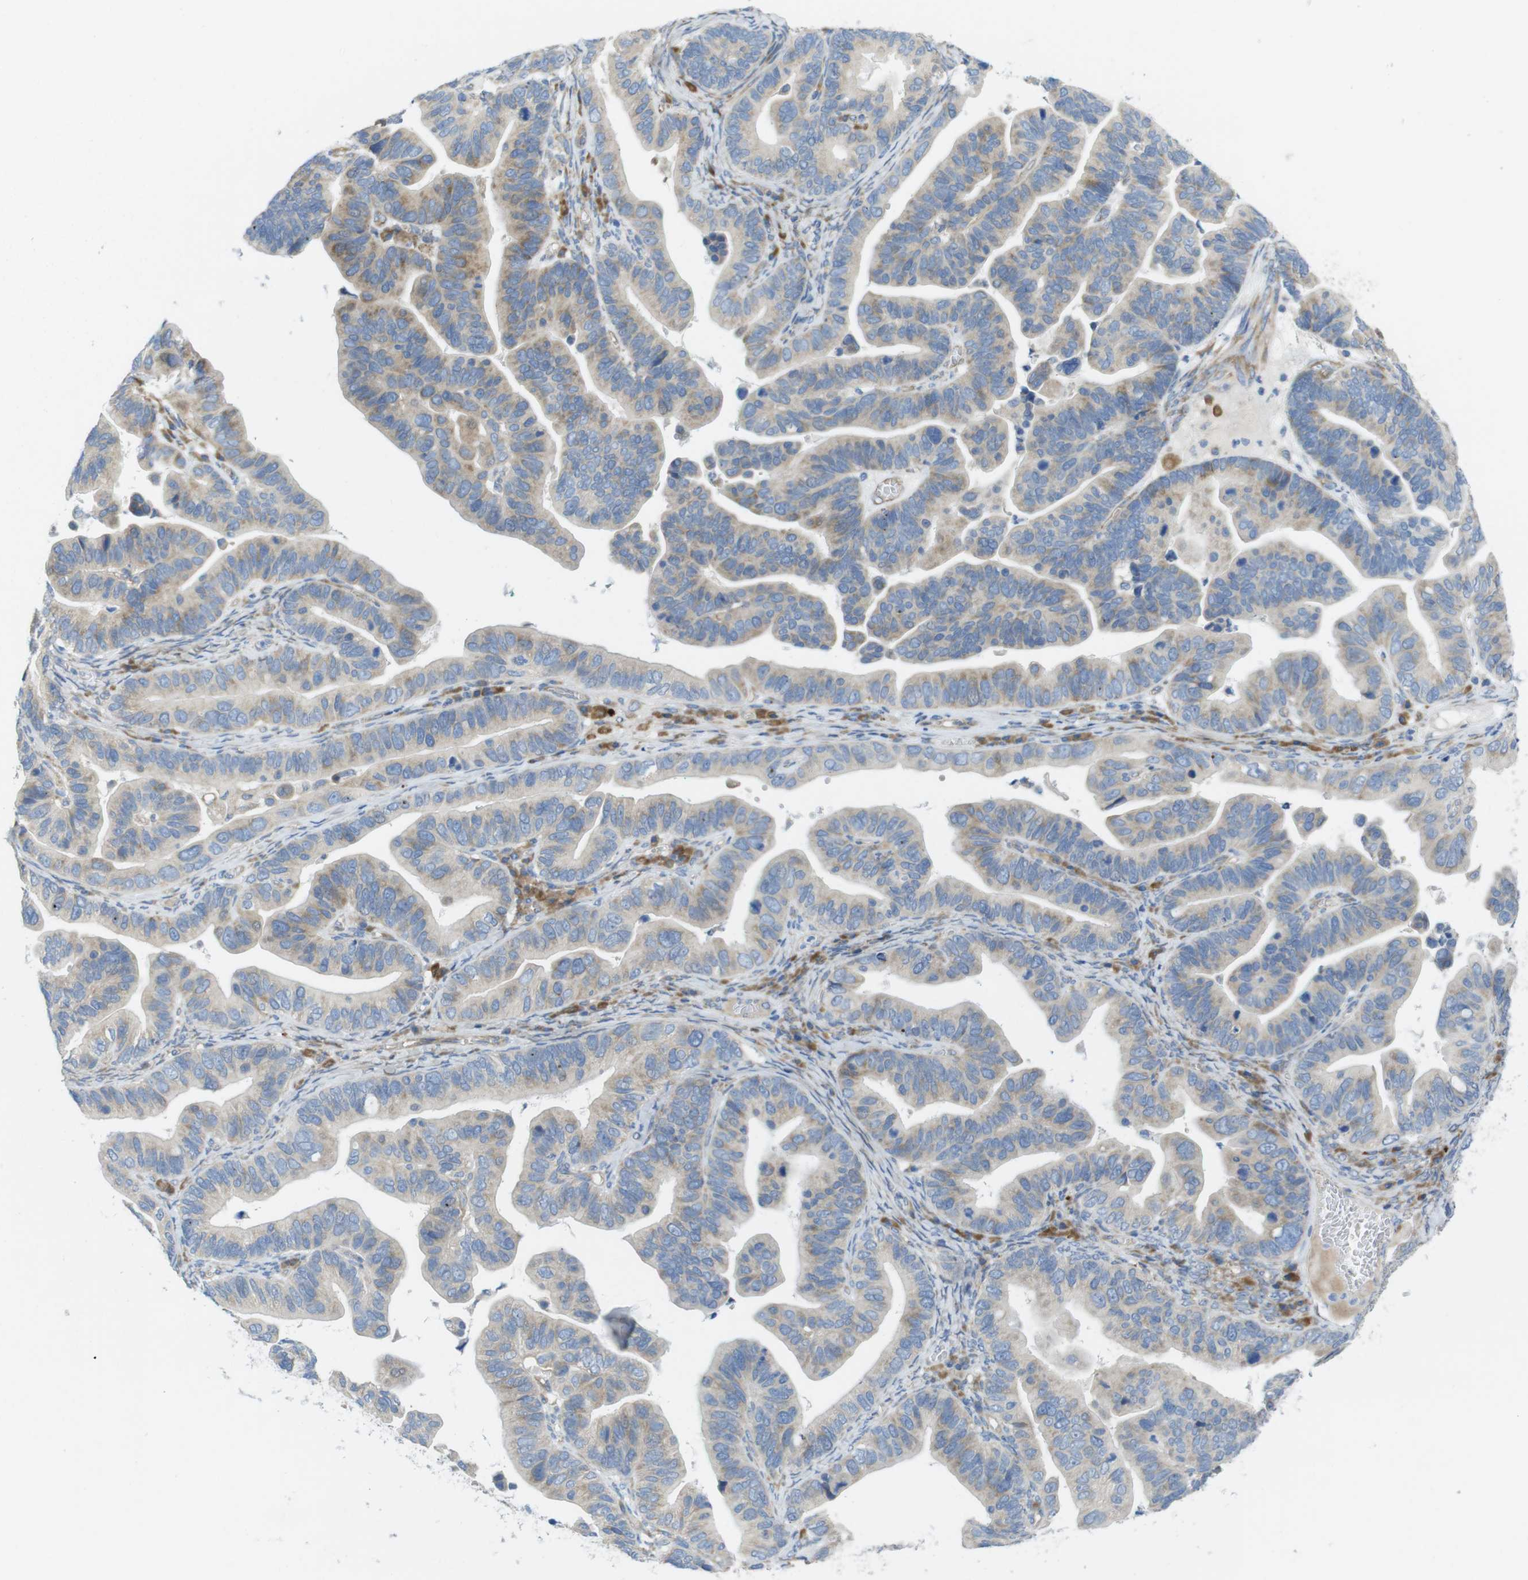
{"staining": {"intensity": "weak", "quantity": ">75%", "location": "cytoplasmic/membranous"}, "tissue": "ovarian cancer", "cell_type": "Tumor cells", "image_type": "cancer", "snomed": [{"axis": "morphology", "description": "Cystadenocarcinoma, serous, NOS"}, {"axis": "topography", "description": "Ovary"}], "caption": "Protein positivity by IHC exhibits weak cytoplasmic/membranous positivity in about >75% of tumor cells in ovarian cancer (serous cystadenocarcinoma).", "gene": "TMEM234", "patient": {"sex": "female", "age": 56}}